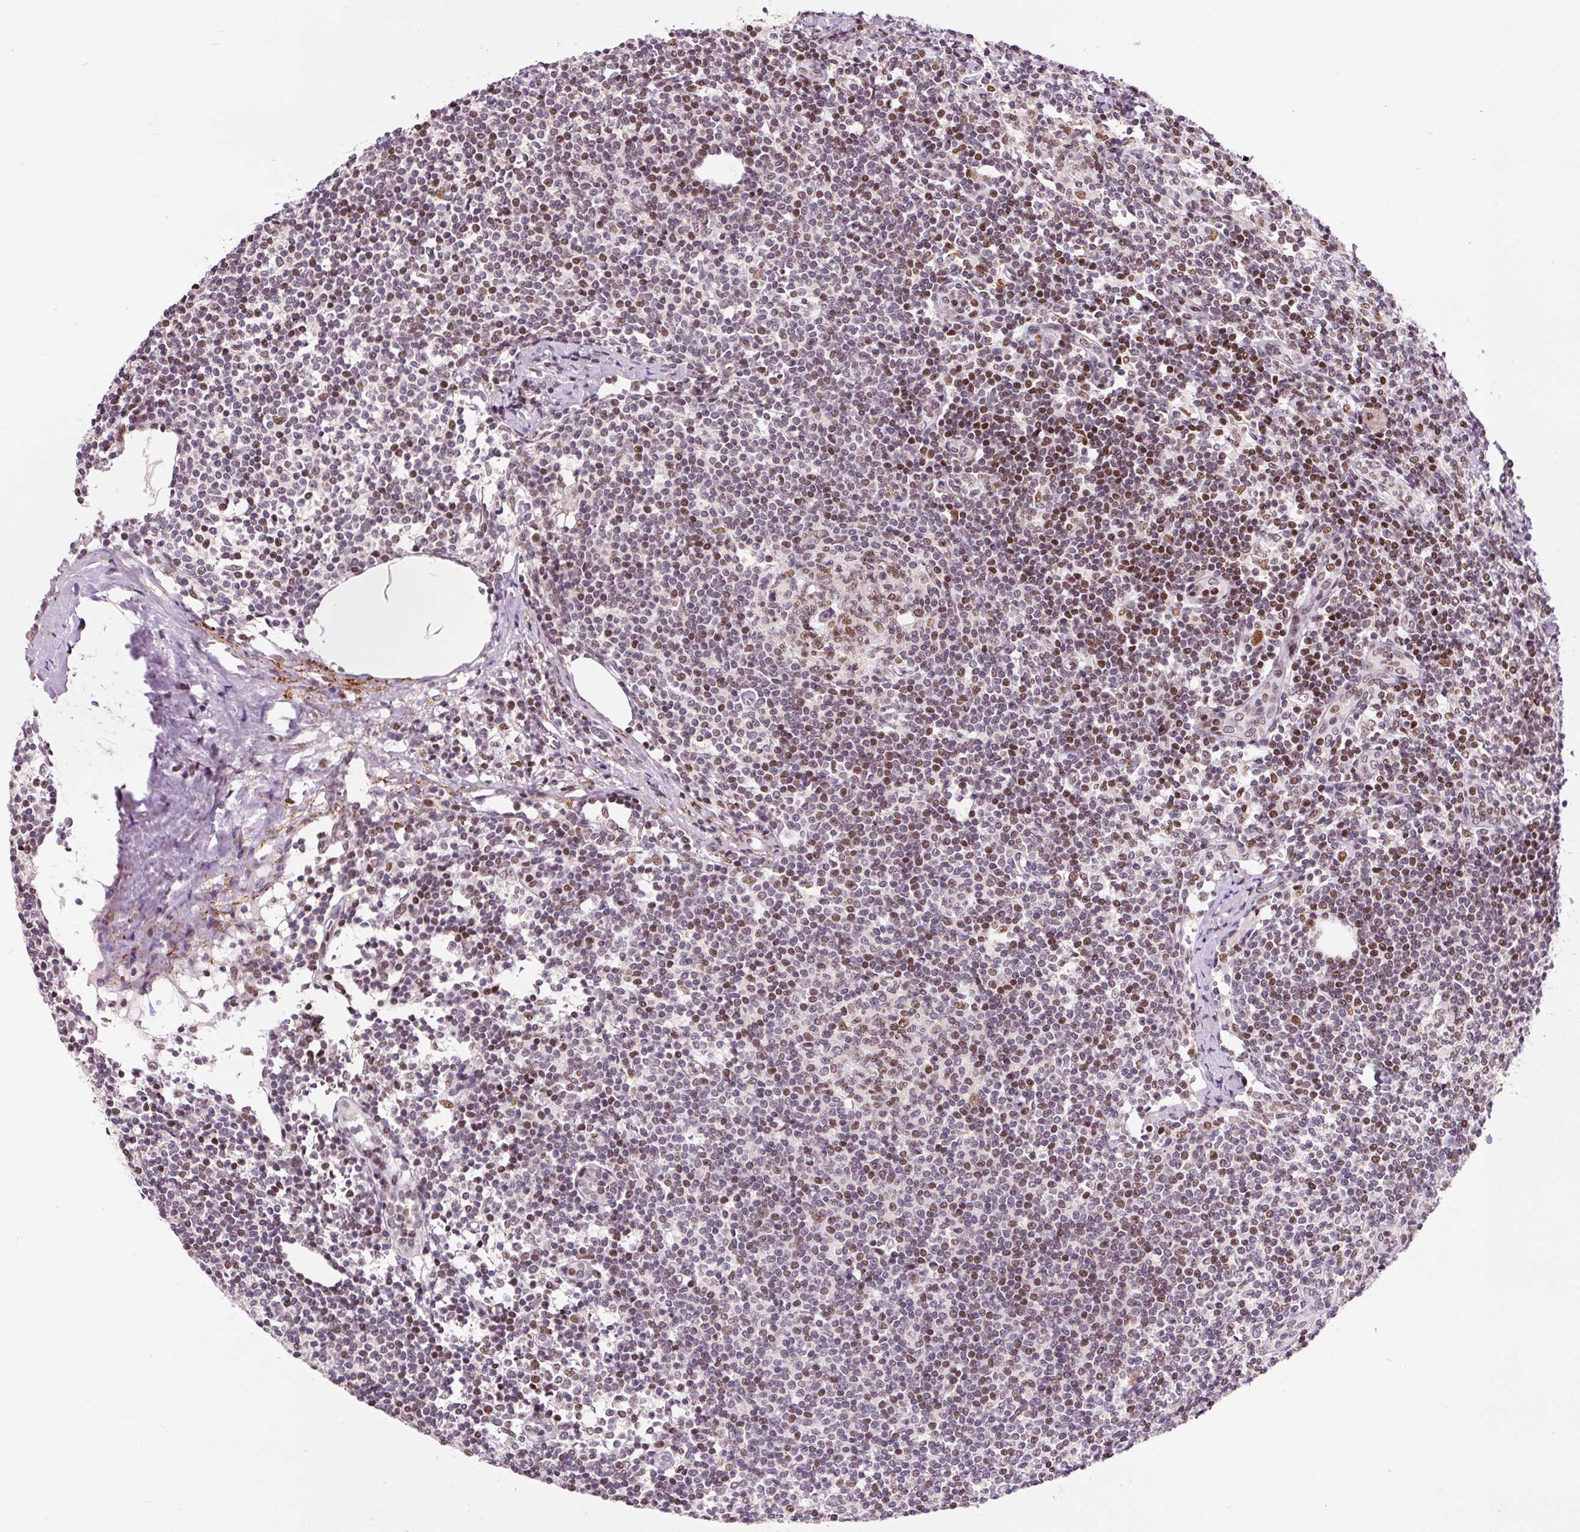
{"staining": {"intensity": "moderate", "quantity": ">75%", "location": "nuclear"}, "tissue": "lymph node", "cell_type": "Germinal center cells", "image_type": "normal", "snomed": [{"axis": "morphology", "description": "Normal tissue, NOS"}, {"axis": "topography", "description": "Lymph node"}], "caption": "IHC (DAB) staining of normal human lymph node exhibits moderate nuclear protein positivity in approximately >75% of germinal center cells.", "gene": "CCNL2", "patient": {"sex": "female", "age": 59}}